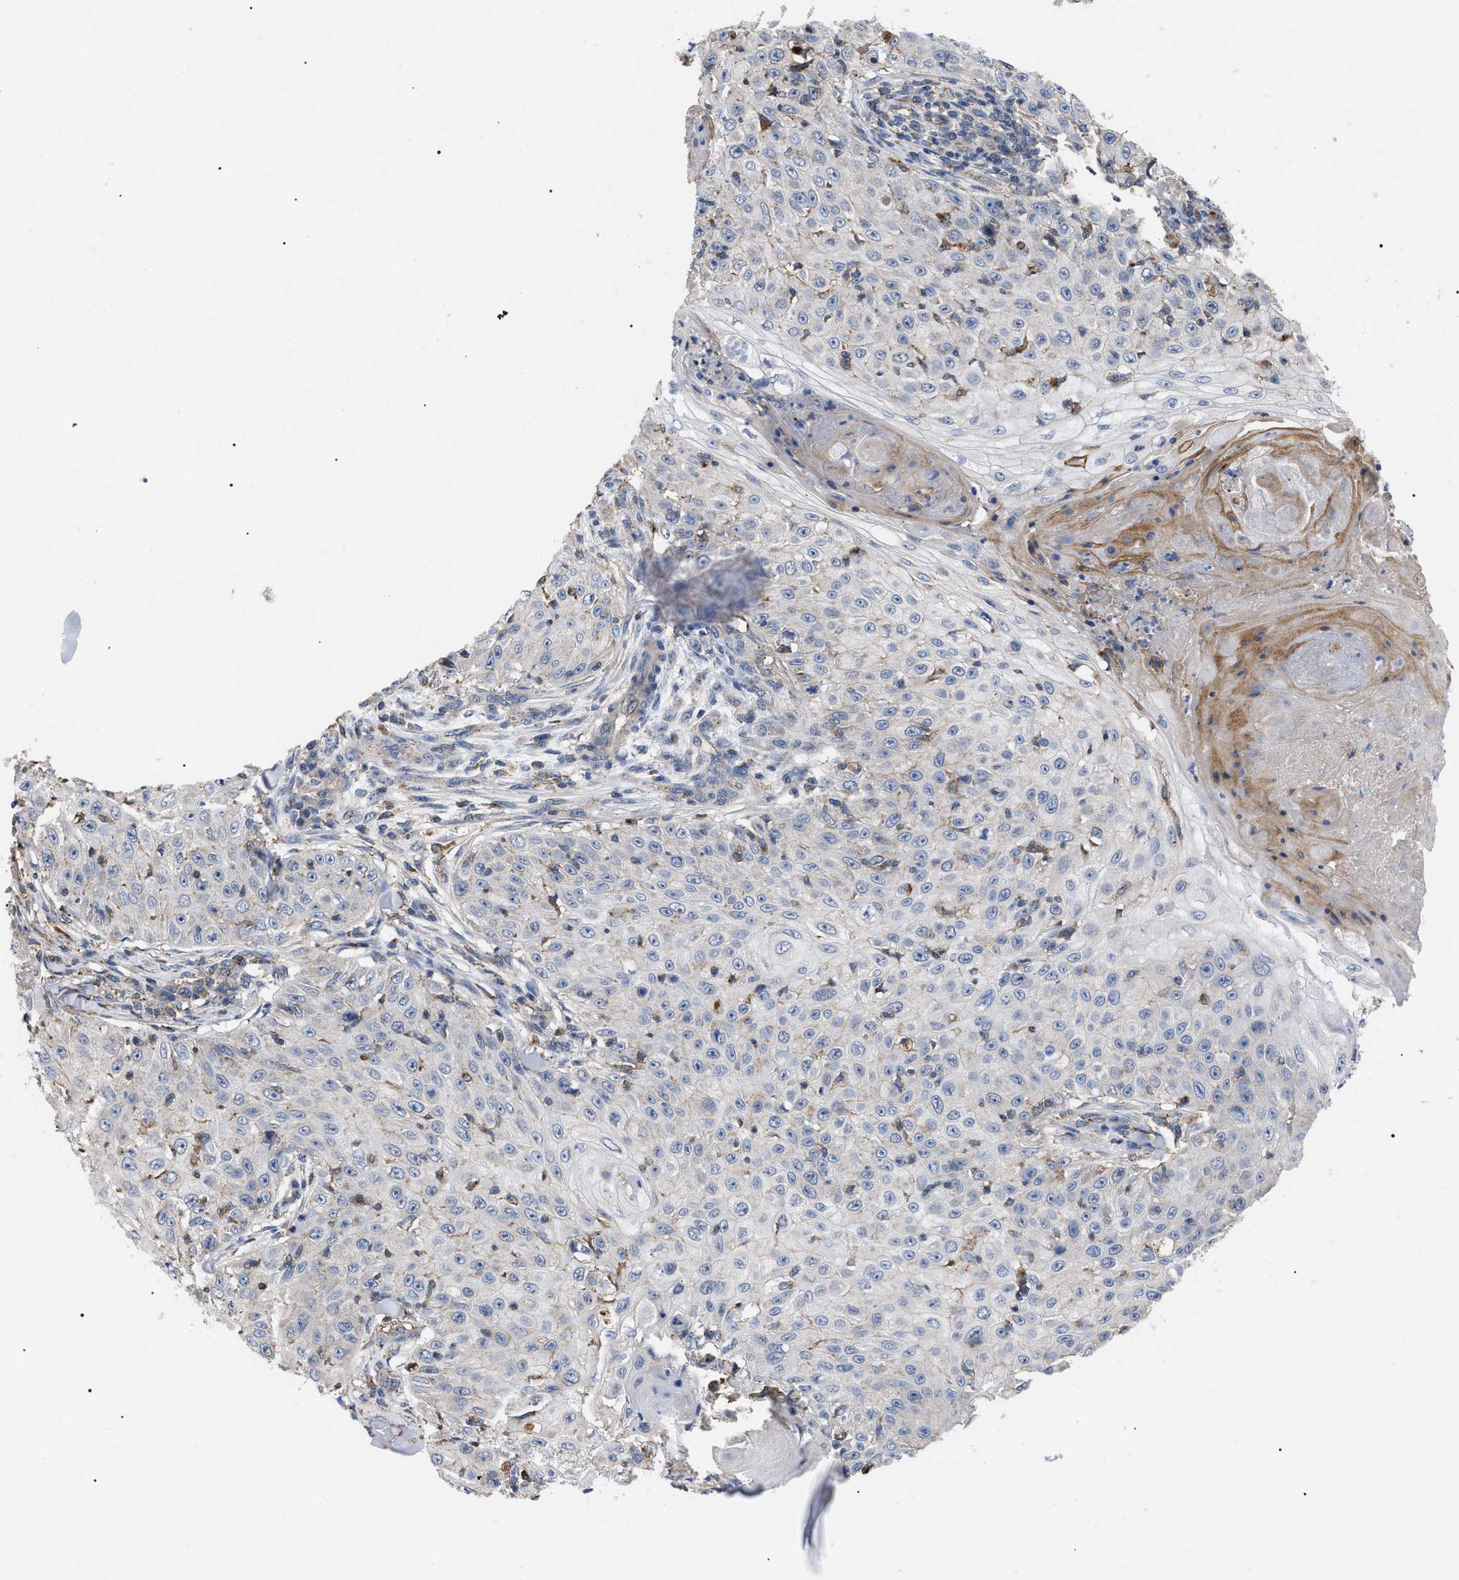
{"staining": {"intensity": "negative", "quantity": "none", "location": "none"}, "tissue": "skin cancer", "cell_type": "Tumor cells", "image_type": "cancer", "snomed": [{"axis": "morphology", "description": "Squamous cell carcinoma, NOS"}, {"axis": "topography", "description": "Skin"}], "caption": "Protein analysis of skin squamous cell carcinoma reveals no significant expression in tumor cells. (Stains: DAB (3,3'-diaminobenzidine) immunohistochemistry with hematoxylin counter stain, Microscopy: brightfield microscopy at high magnification).", "gene": "FAM171A2", "patient": {"sex": "male", "age": 86}}